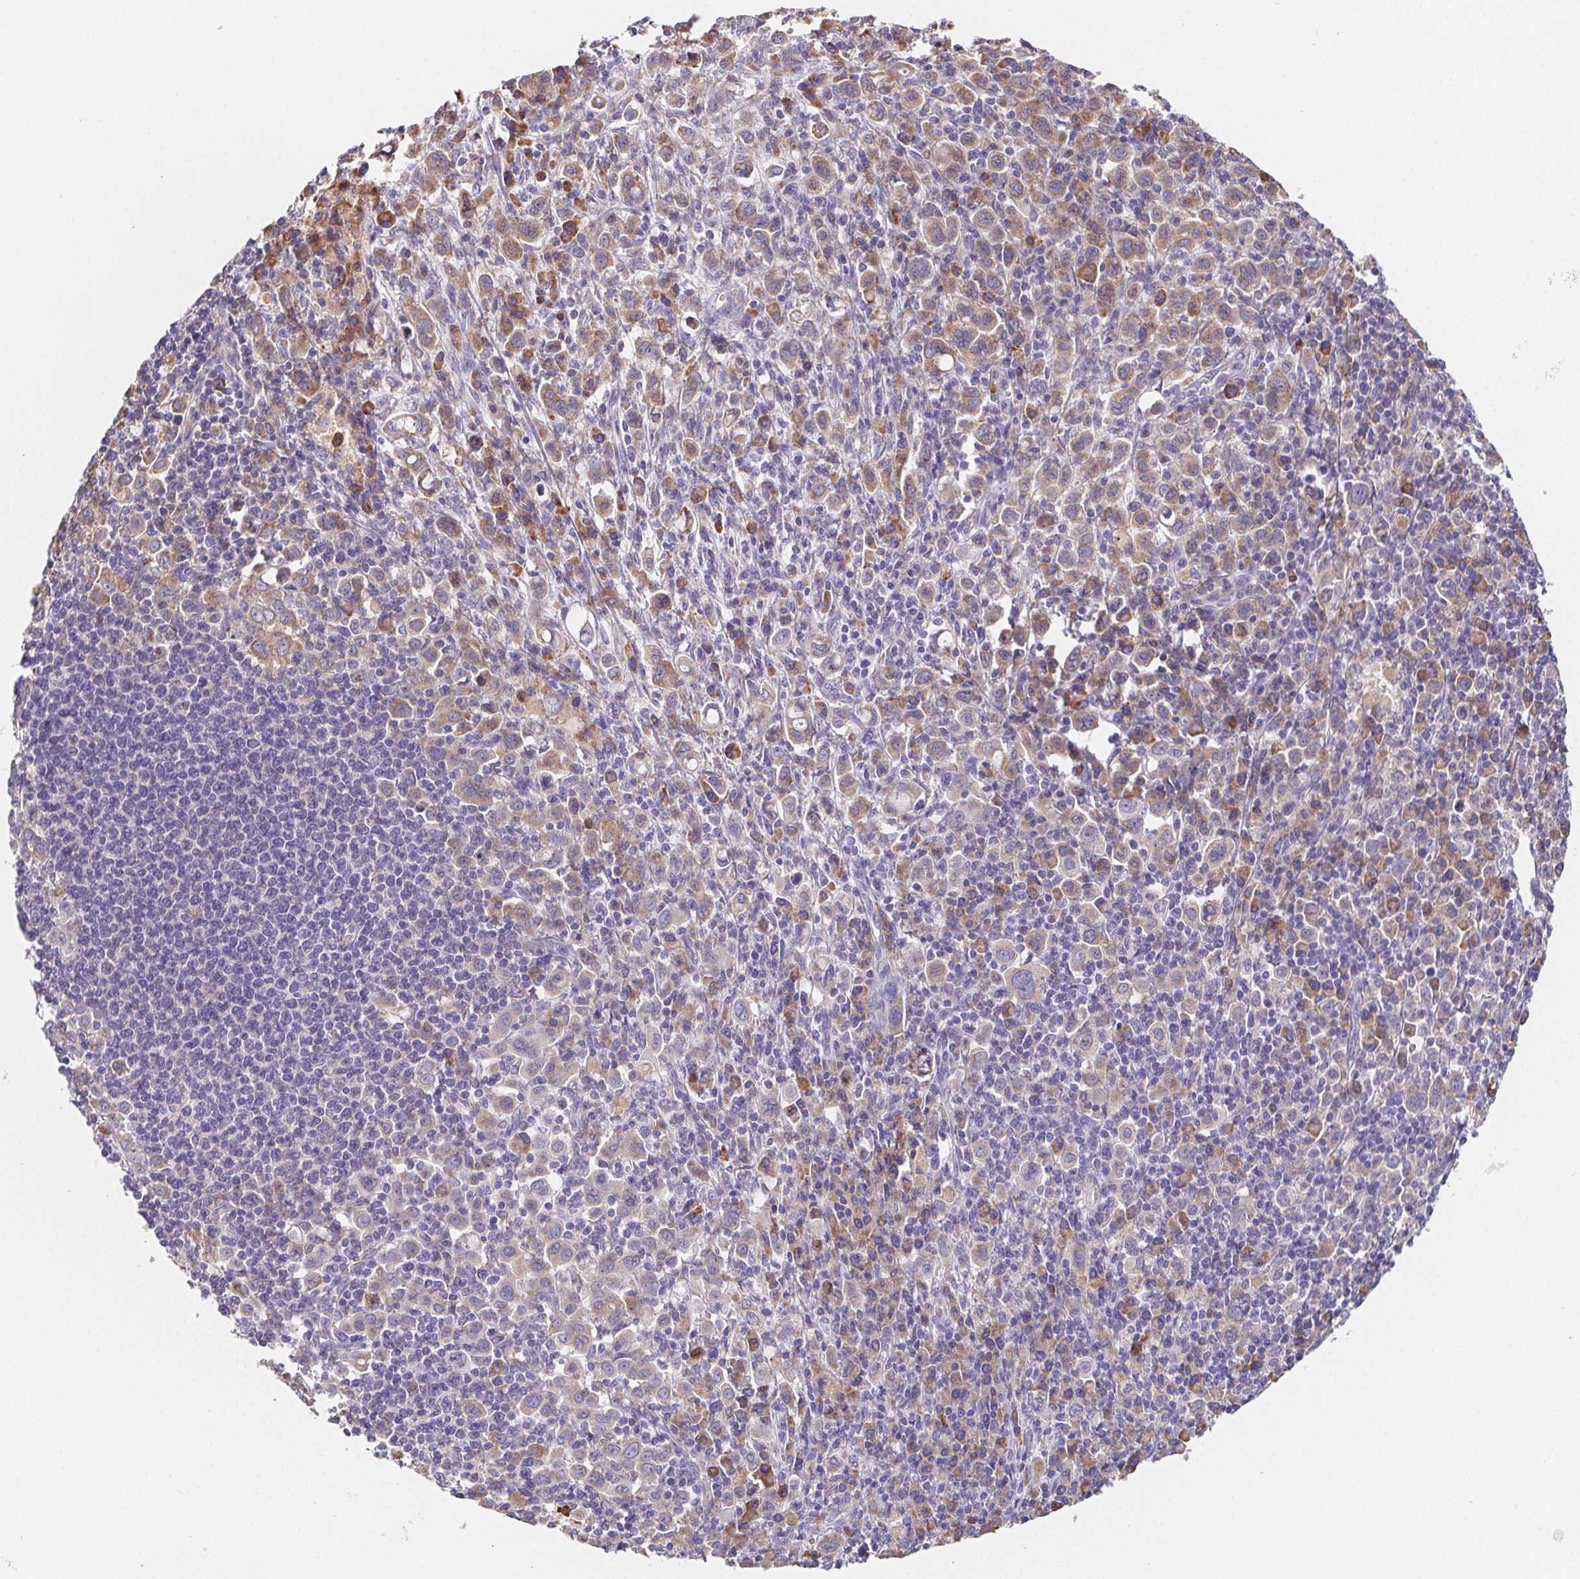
{"staining": {"intensity": "moderate", "quantity": ">75%", "location": "cytoplasmic/membranous"}, "tissue": "stomach cancer", "cell_type": "Tumor cells", "image_type": "cancer", "snomed": [{"axis": "morphology", "description": "Adenocarcinoma, NOS"}, {"axis": "topography", "description": "Stomach, upper"}], "caption": "This is an image of immunohistochemistry staining of adenocarcinoma (stomach), which shows moderate staining in the cytoplasmic/membranous of tumor cells.", "gene": "ADAM8", "patient": {"sex": "male", "age": 75}}